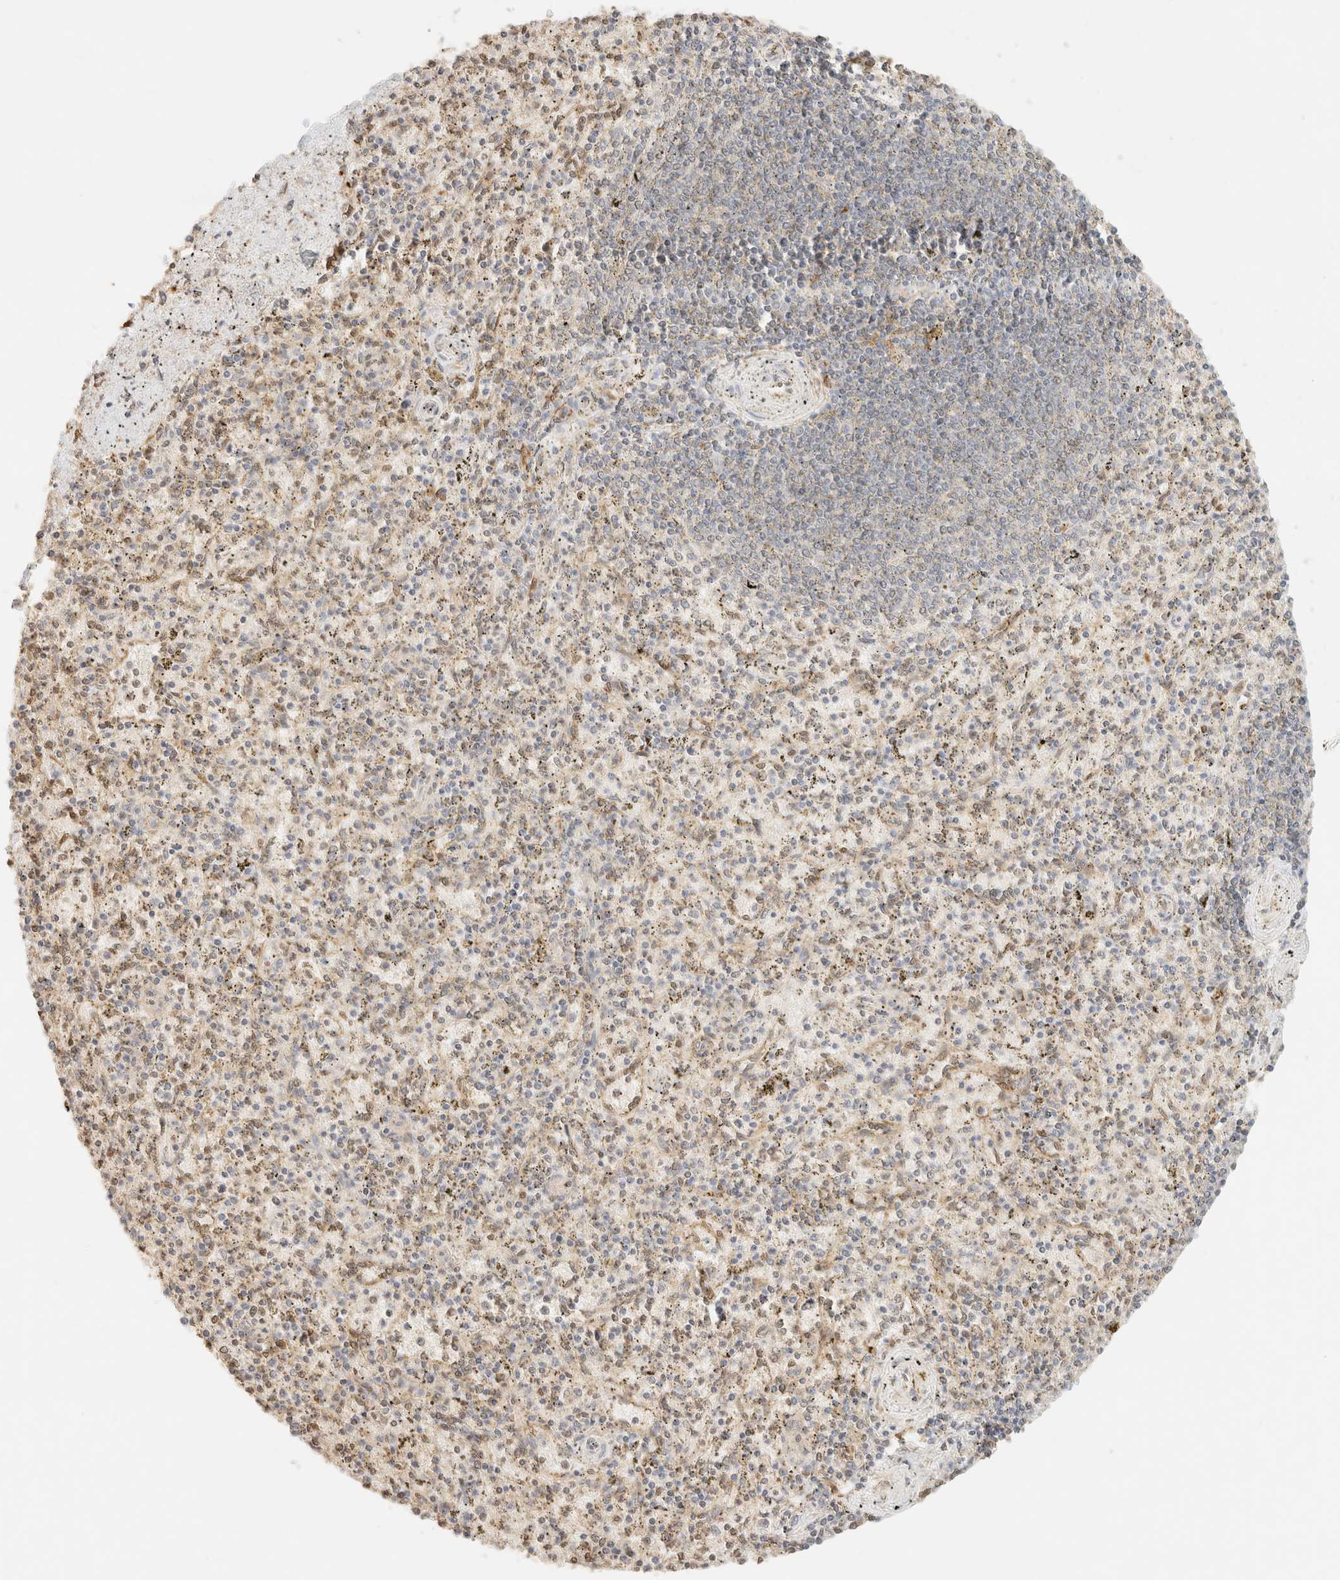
{"staining": {"intensity": "weak", "quantity": "25%-75%", "location": "nuclear"}, "tissue": "spleen", "cell_type": "Cells in red pulp", "image_type": "normal", "snomed": [{"axis": "morphology", "description": "Normal tissue, NOS"}, {"axis": "topography", "description": "Spleen"}], "caption": "Protein staining of benign spleen demonstrates weak nuclear expression in approximately 25%-75% of cells in red pulp. (Brightfield microscopy of DAB IHC at high magnification).", "gene": "S100A13", "patient": {"sex": "male", "age": 72}}